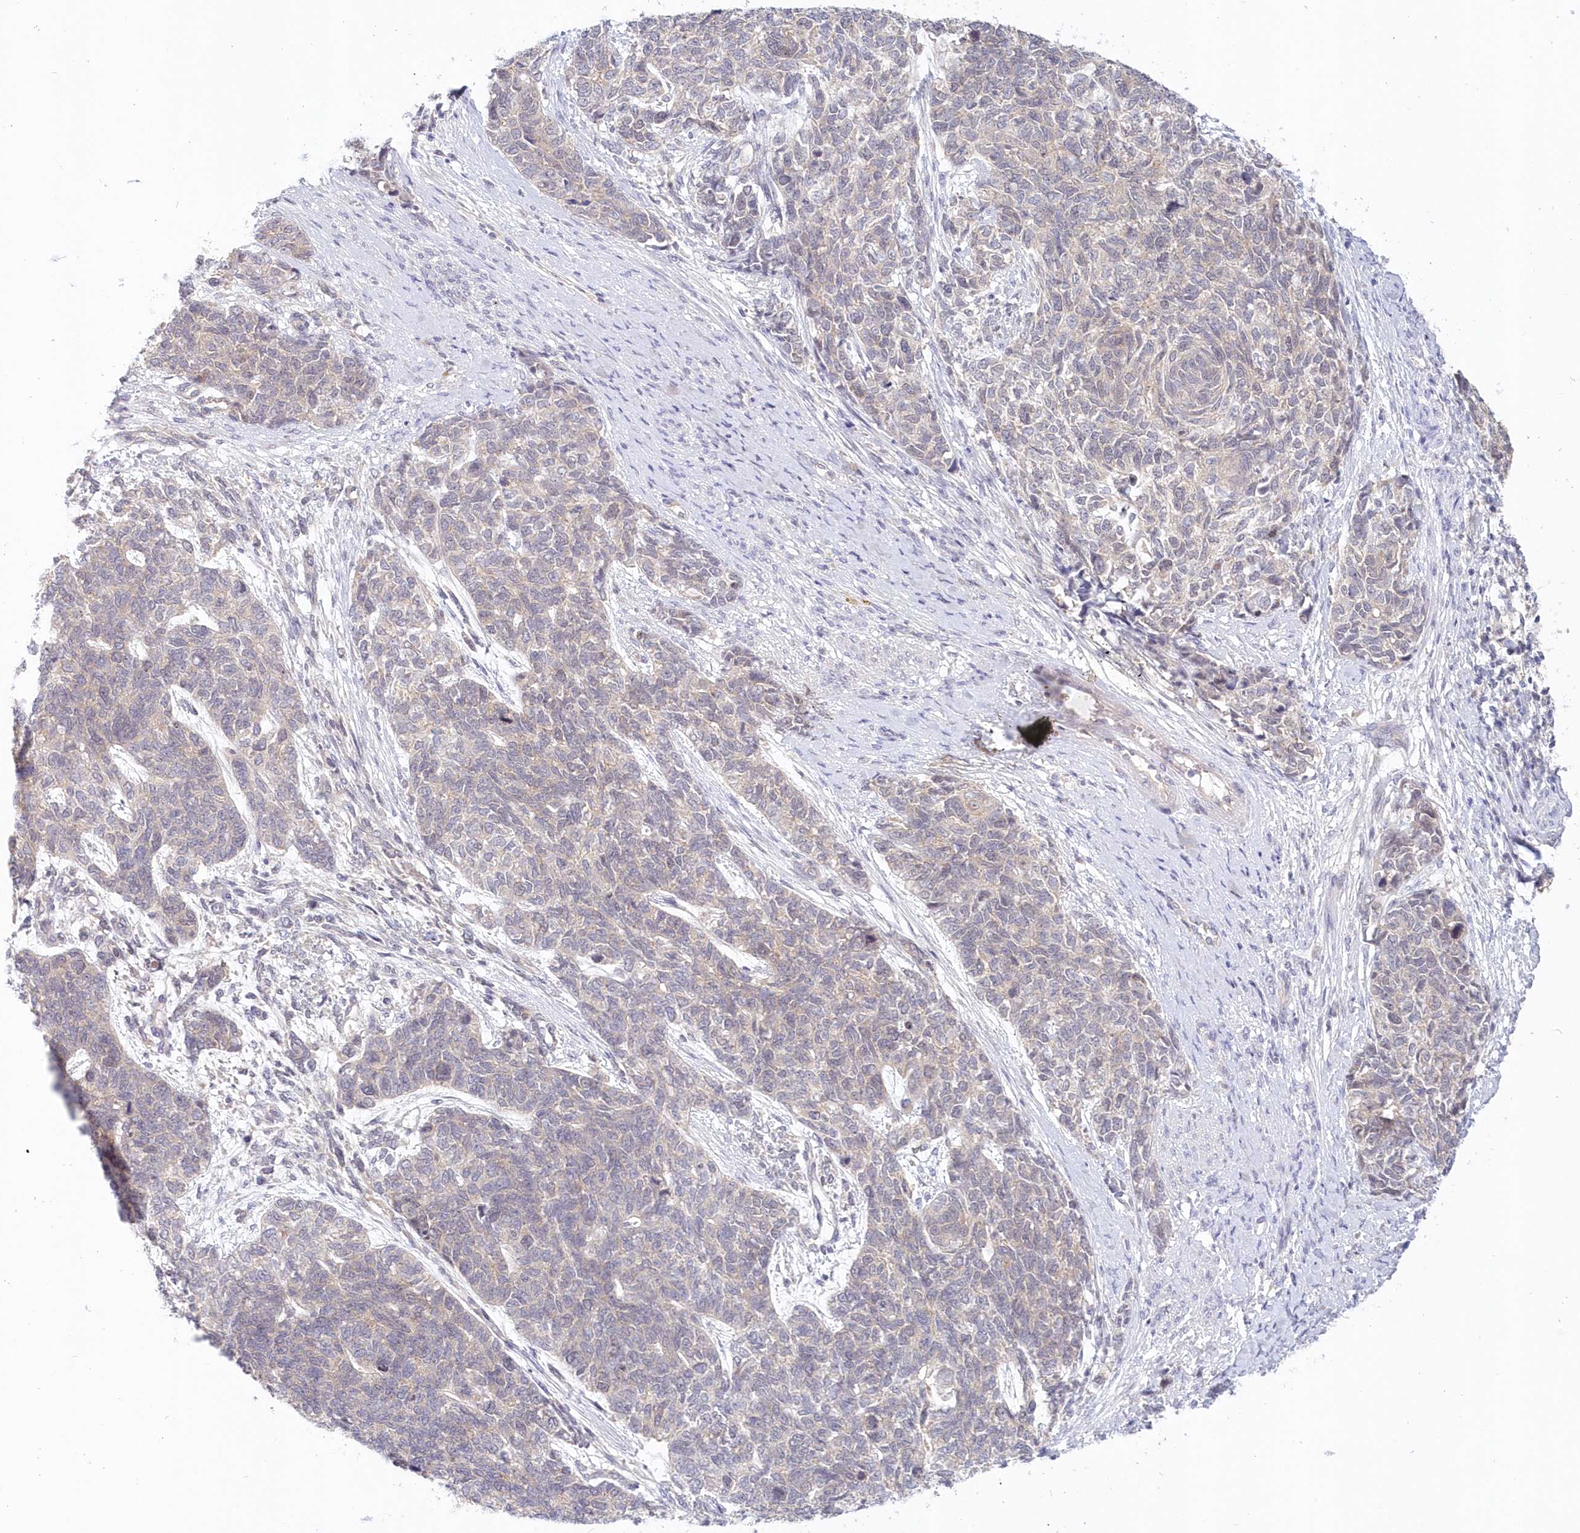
{"staining": {"intensity": "negative", "quantity": "none", "location": "none"}, "tissue": "cervical cancer", "cell_type": "Tumor cells", "image_type": "cancer", "snomed": [{"axis": "morphology", "description": "Squamous cell carcinoma, NOS"}, {"axis": "topography", "description": "Cervix"}], "caption": "An immunohistochemistry micrograph of cervical cancer is shown. There is no staining in tumor cells of cervical cancer. The staining is performed using DAB (3,3'-diaminobenzidine) brown chromogen with nuclei counter-stained in using hematoxylin.", "gene": "KATNA1", "patient": {"sex": "female", "age": 63}}